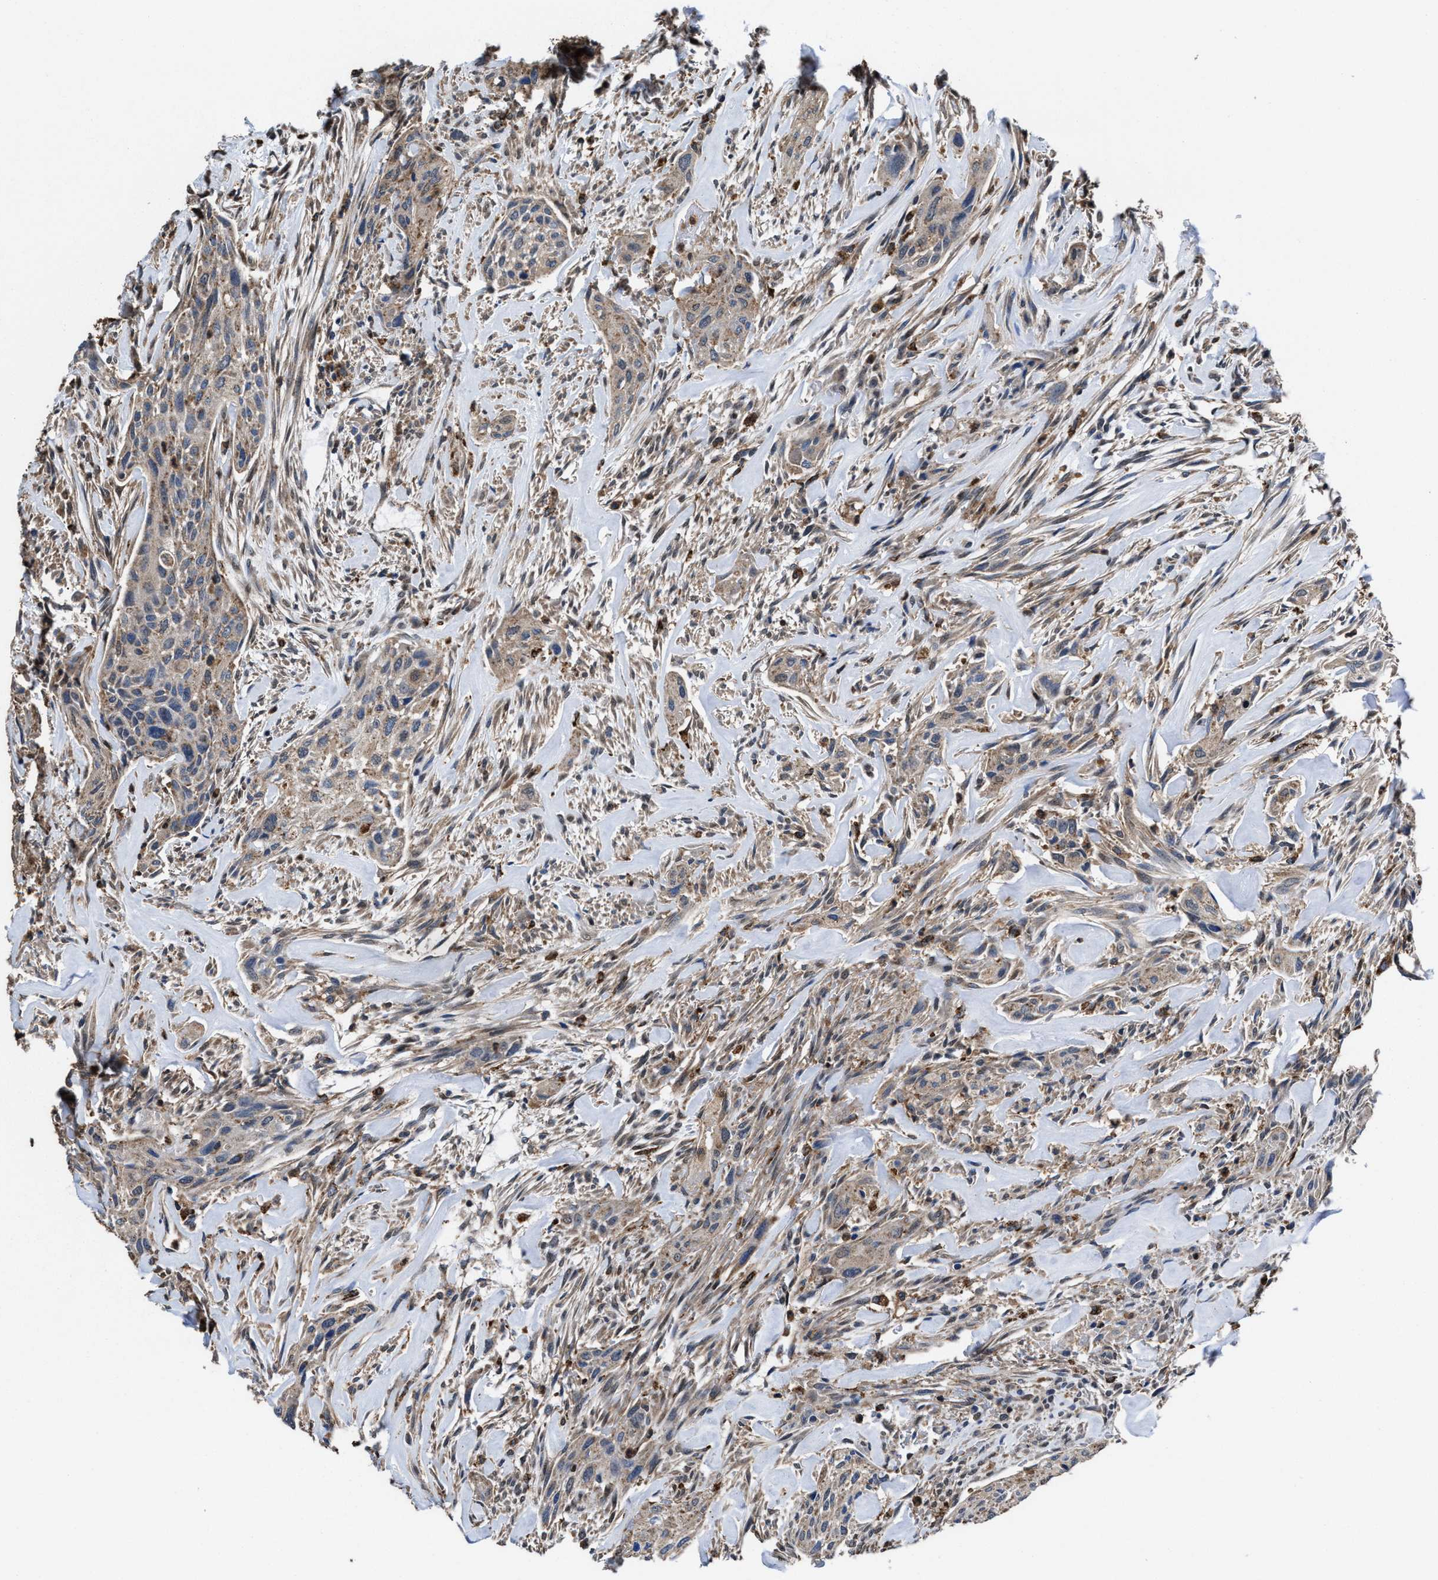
{"staining": {"intensity": "weak", "quantity": ">75%", "location": "cytoplasmic/membranous"}, "tissue": "urothelial cancer", "cell_type": "Tumor cells", "image_type": "cancer", "snomed": [{"axis": "morphology", "description": "Urothelial carcinoma, Low grade"}, {"axis": "morphology", "description": "Urothelial carcinoma, High grade"}, {"axis": "topography", "description": "Urinary bladder"}], "caption": "Urothelial cancer was stained to show a protein in brown. There is low levels of weak cytoplasmic/membranous staining in about >75% of tumor cells. (Brightfield microscopy of DAB IHC at high magnification).", "gene": "ACLY", "patient": {"sex": "male", "age": 35}}